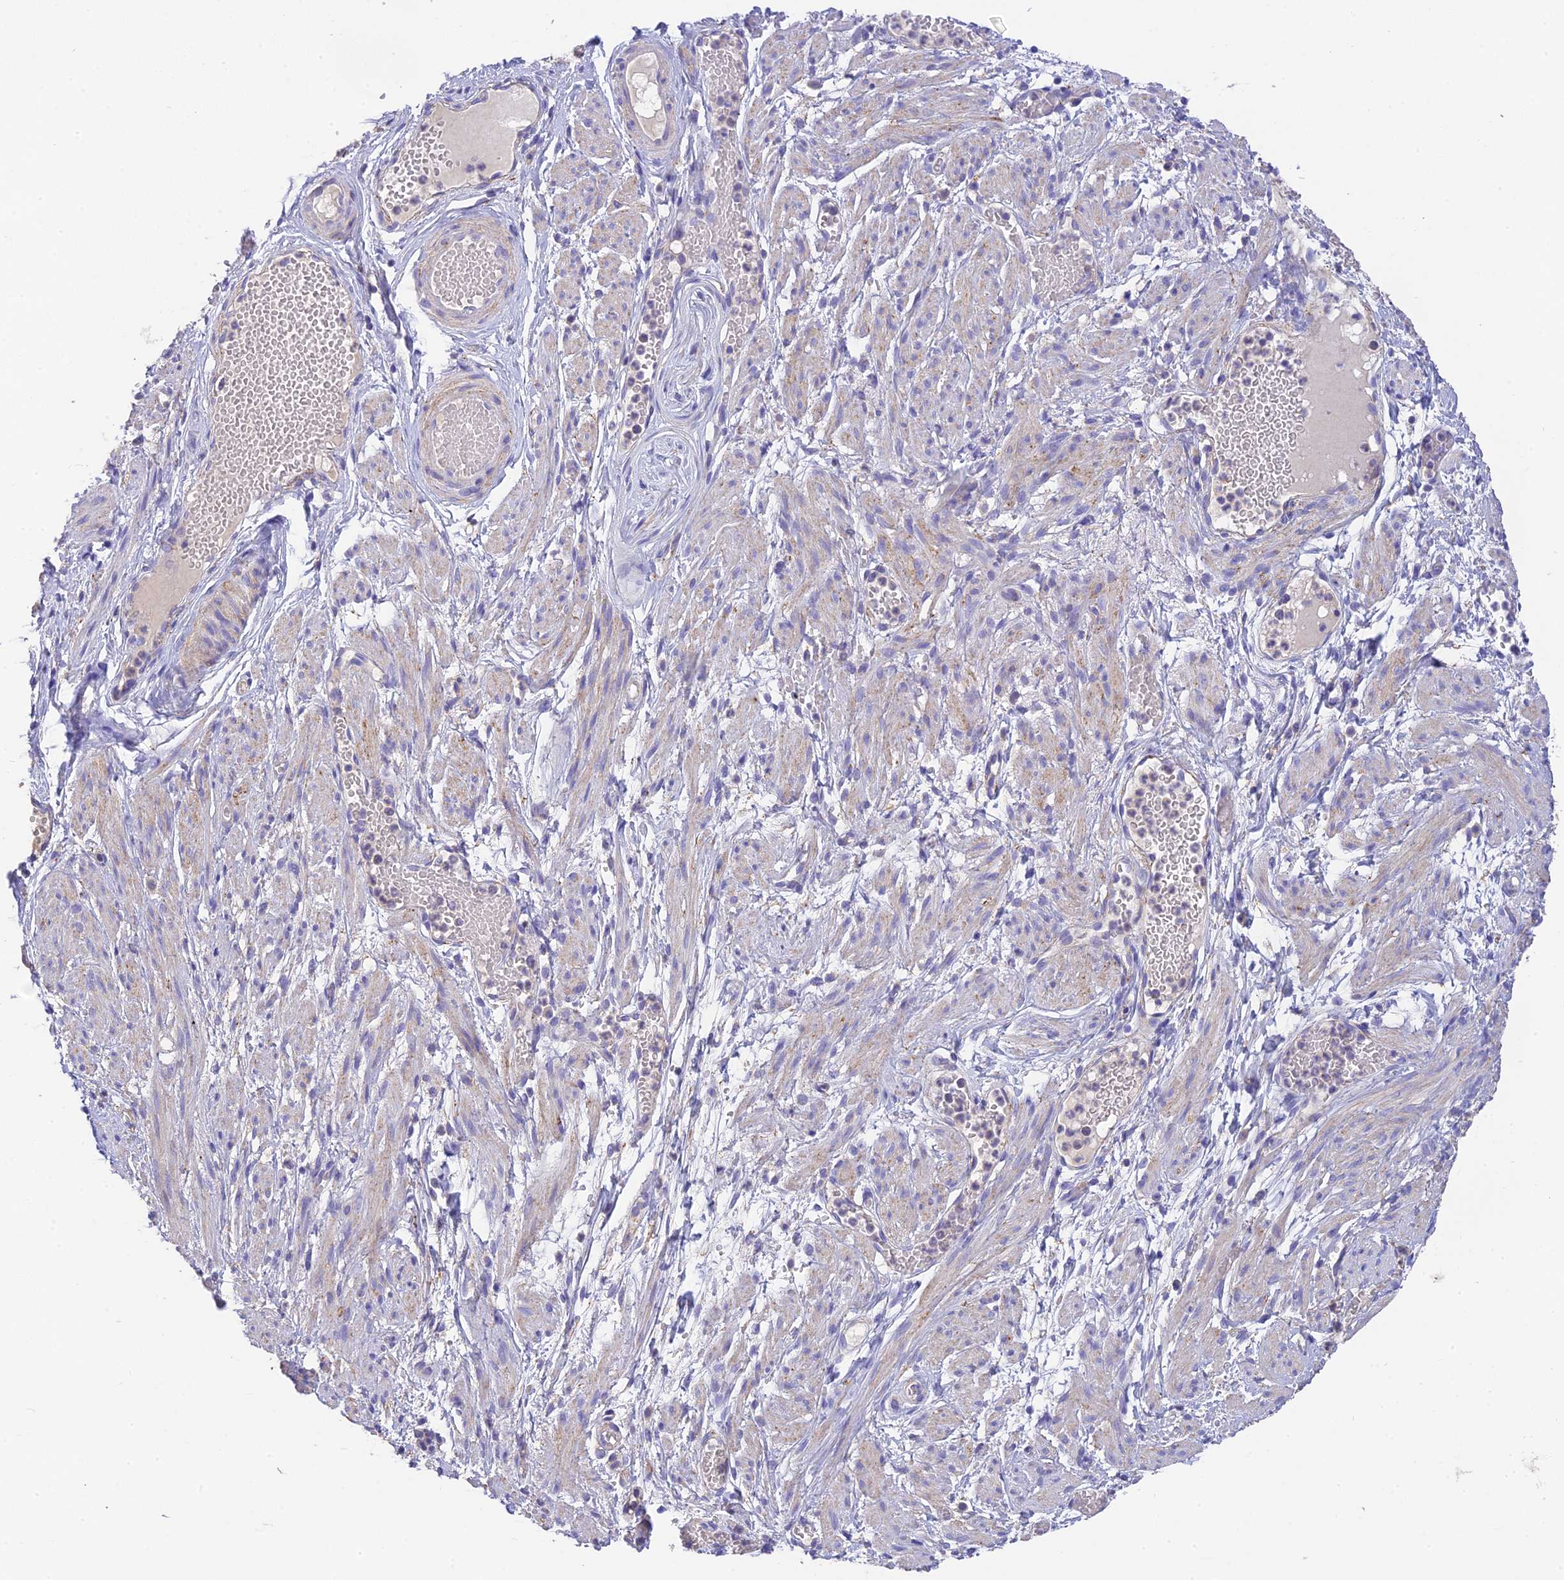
{"staining": {"intensity": "negative", "quantity": "none", "location": "none"}, "tissue": "adipose tissue", "cell_type": "Adipocytes", "image_type": "normal", "snomed": [{"axis": "morphology", "description": "Normal tissue, NOS"}, {"axis": "topography", "description": "Smooth muscle"}, {"axis": "topography", "description": "Peripheral nerve tissue"}], "caption": "A high-resolution image shows immunohistochemistry staining of benign adipose tissue, which displays no significant positivity in adipocytes.", "gene": "HSD17B2", "patient": {"sex": "female", "age": 39}}